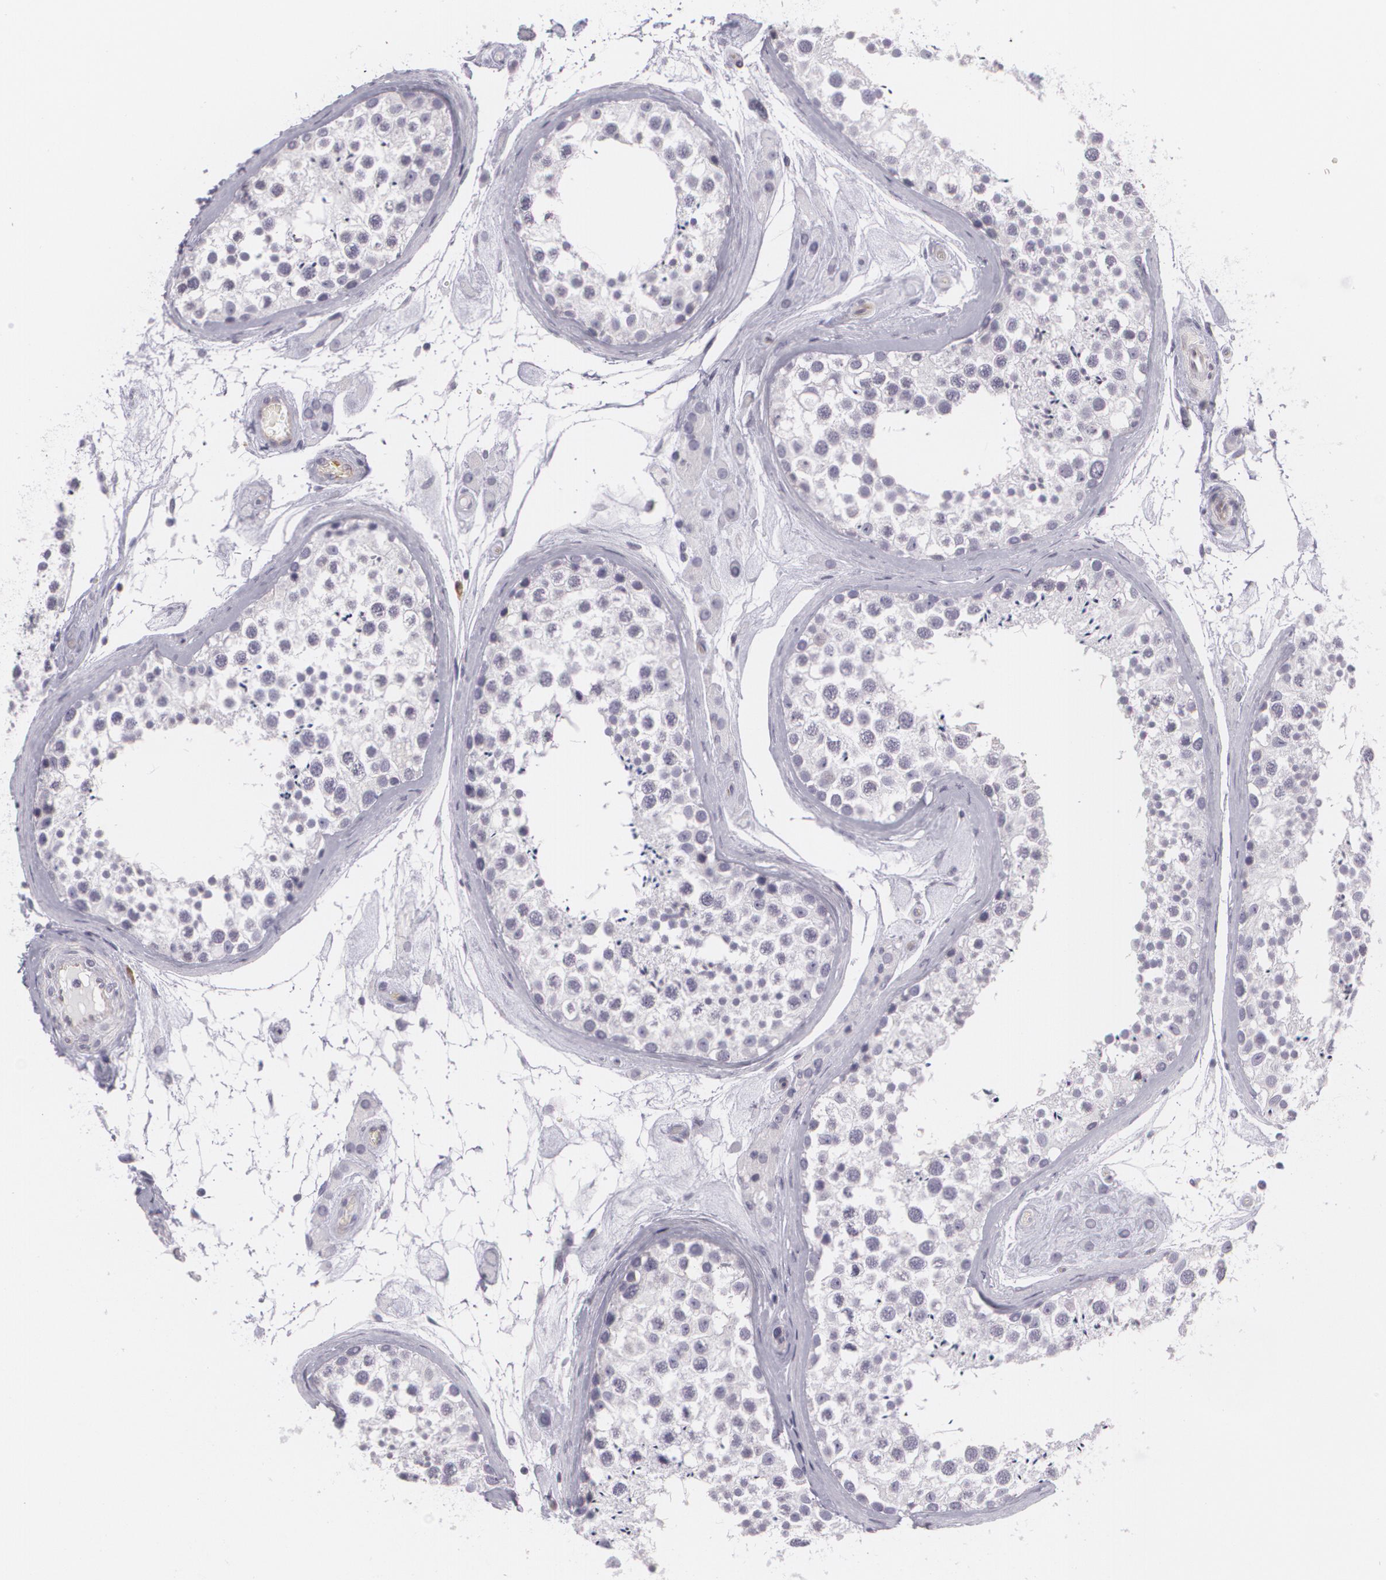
{"staining": {"intensity": "negative", "quantity": "none", "location": "none"}, "tissue": "testis", "cell_type": "Cells in seminiferous ducts", "image_type": "normal", "snomed": [{"axis": "morphology", "description": "Normal tissue, NOS"}, {"axis": "topography", "description": "Testis"}], "caption": "An IHC image of normal testis is shown. There is no staining in cells in seminiferous ducts of testis. The staining was performed using DAB to visualize the protein expression in brown, while the nuclei were stained in blue with hematoxylin (Magnification: 20x).", "gene": "MAP2", "patient": {"sex": "male", "age": 46}}